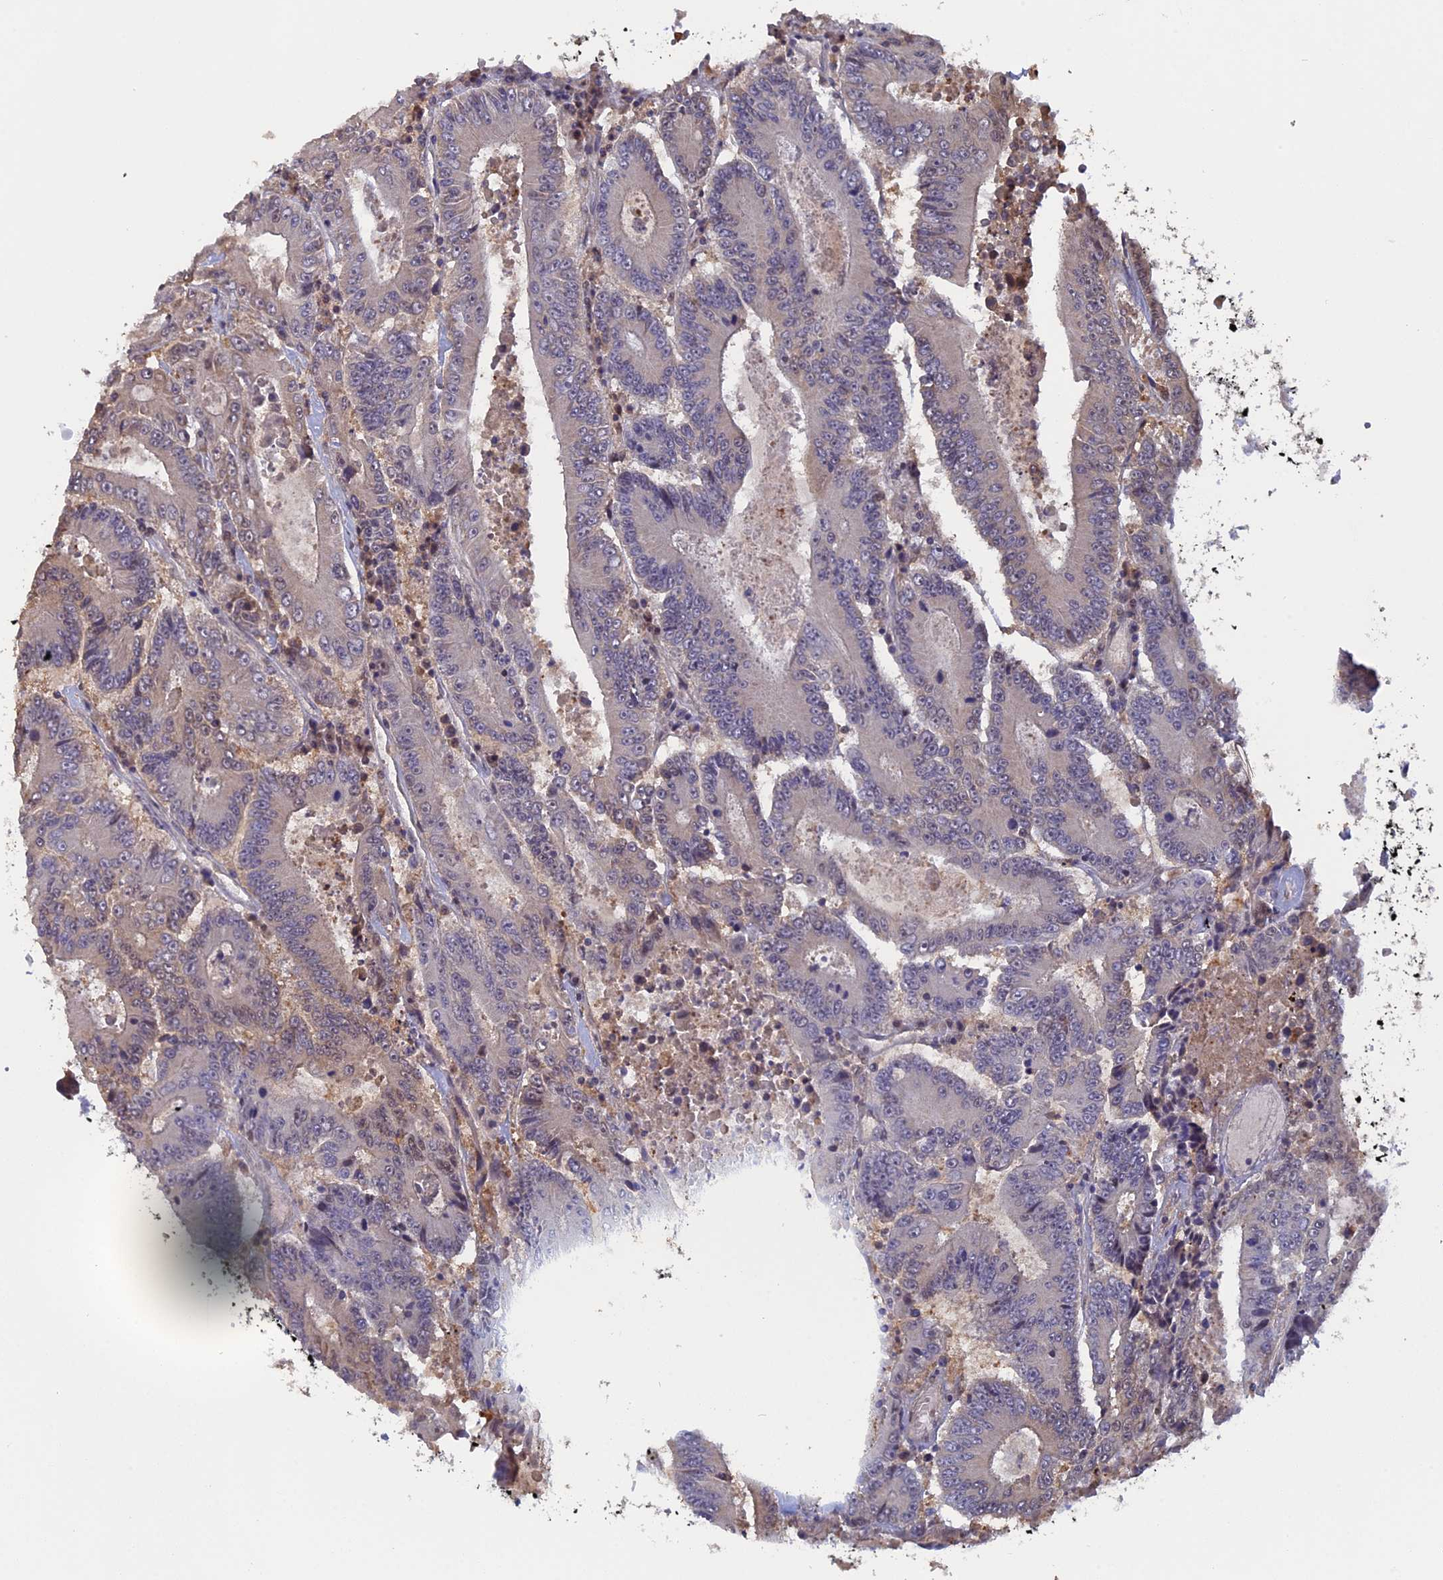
{"staining": {"intensity": "negative", "quantity": "none", "location": "none"}, "tissue": "colorectal cancer", "cell_type": "Tumor cells", "image_type": "cancer", "snomed": [{"axis": "morphology", "description": "Adenocarcinoma, NOS"}, {"axis": "topography", "description": "Colon"}], "caption": "IHC of colorectal cancer (adenocarcinoma) demonstrates no expression in tumor cells.", "gene": "FAM98C", "patient": {"sex": "male", "age": 83}}